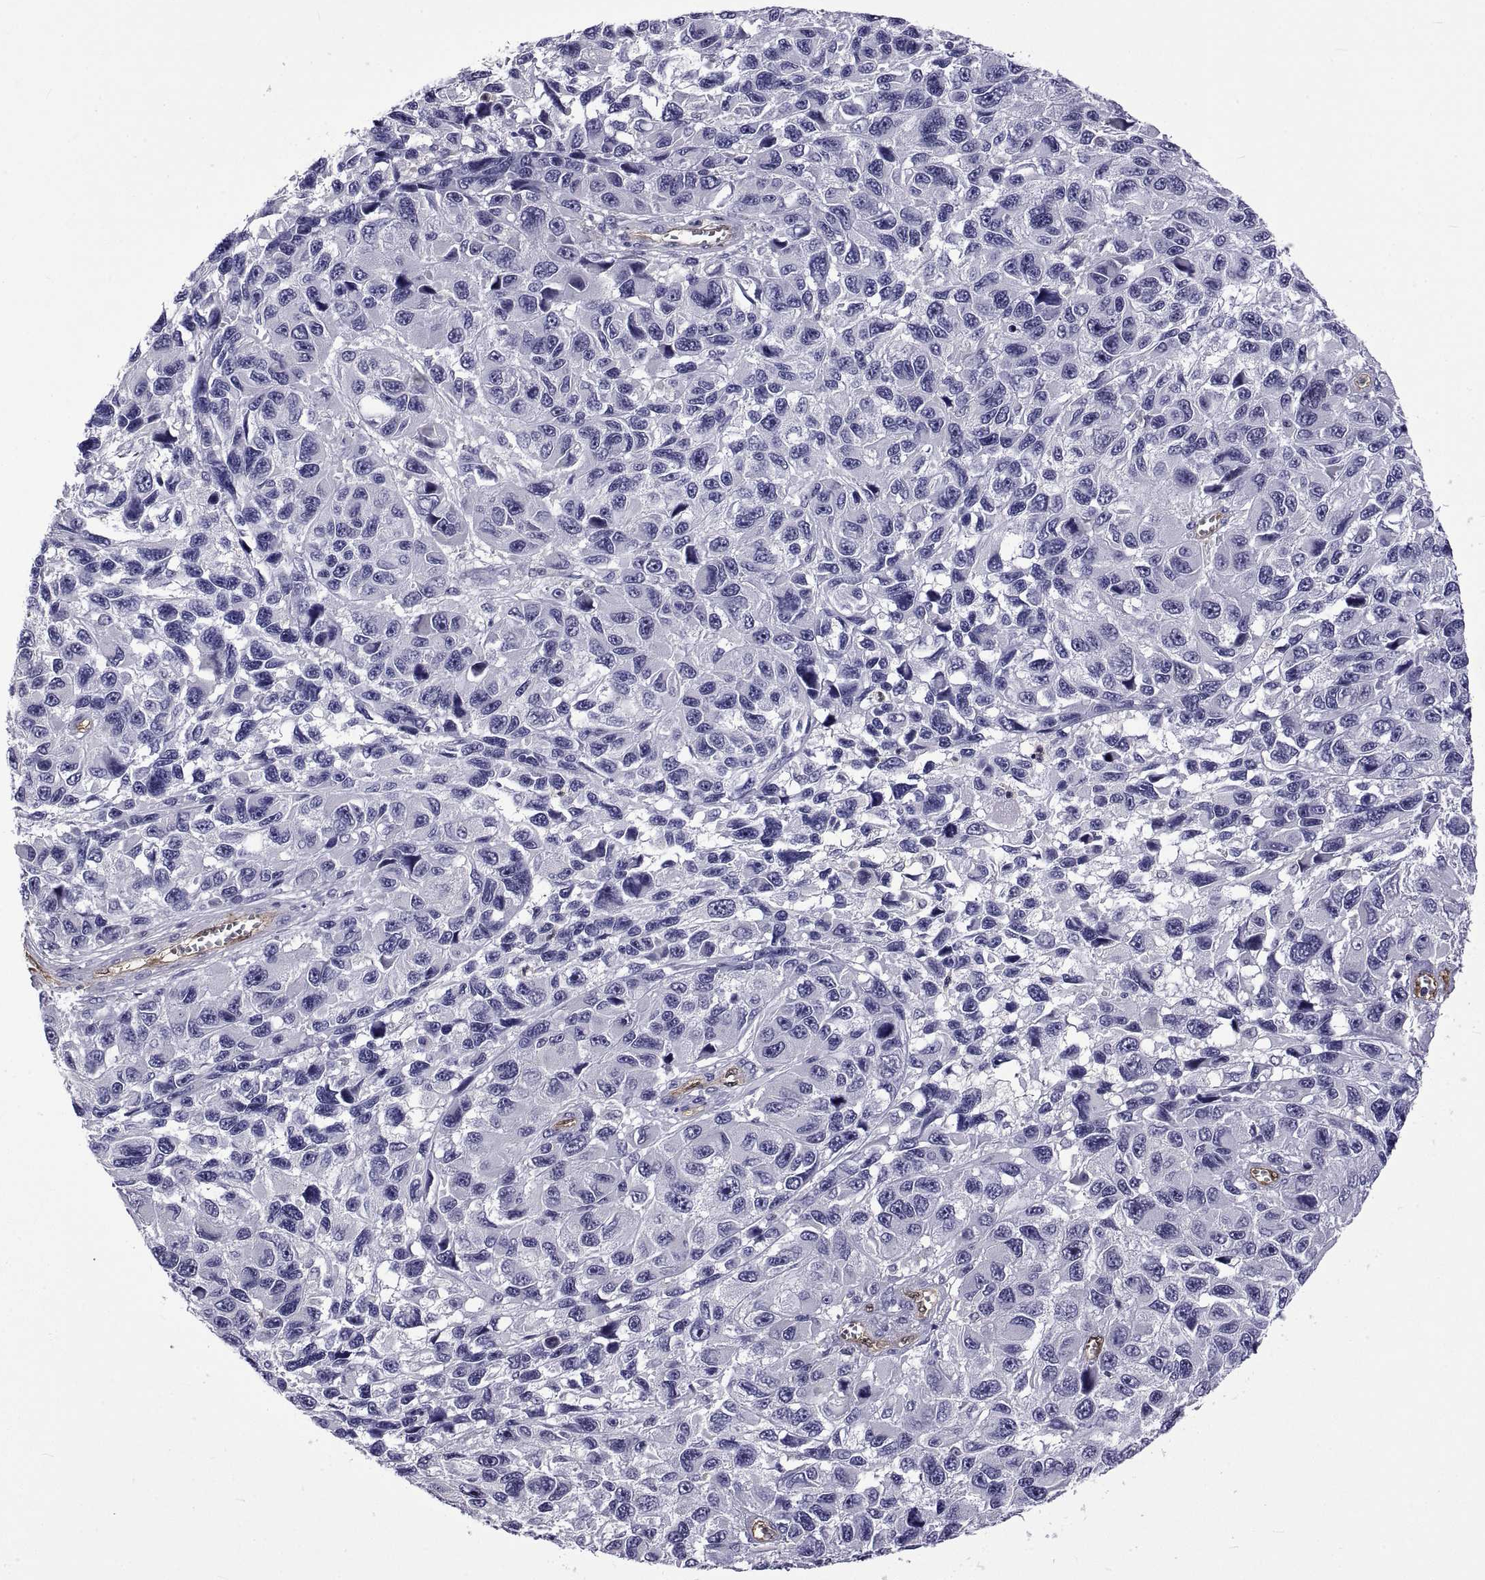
{"staining": {"intensity": "negative", "quantity": "none", "location": "none"}, "tissue": "melanoma", "cell_type": "Tumor cells", "image_type": "cancer", "snomed": [{"axis": "morphology", "description": "Malignant melanoma, NOS"}, {"axis": "topography", "description": "Skin"}], "caption": "DAB (3,3'-diaminobenzidine) immunohistochemical staining of melanoma displays no significant expression in tumor cells. (Immunohistochemistry, brightfield microscopy, high magnification).", "gene": "LCN9", "patient": {"sex": "male", "age": 53}}